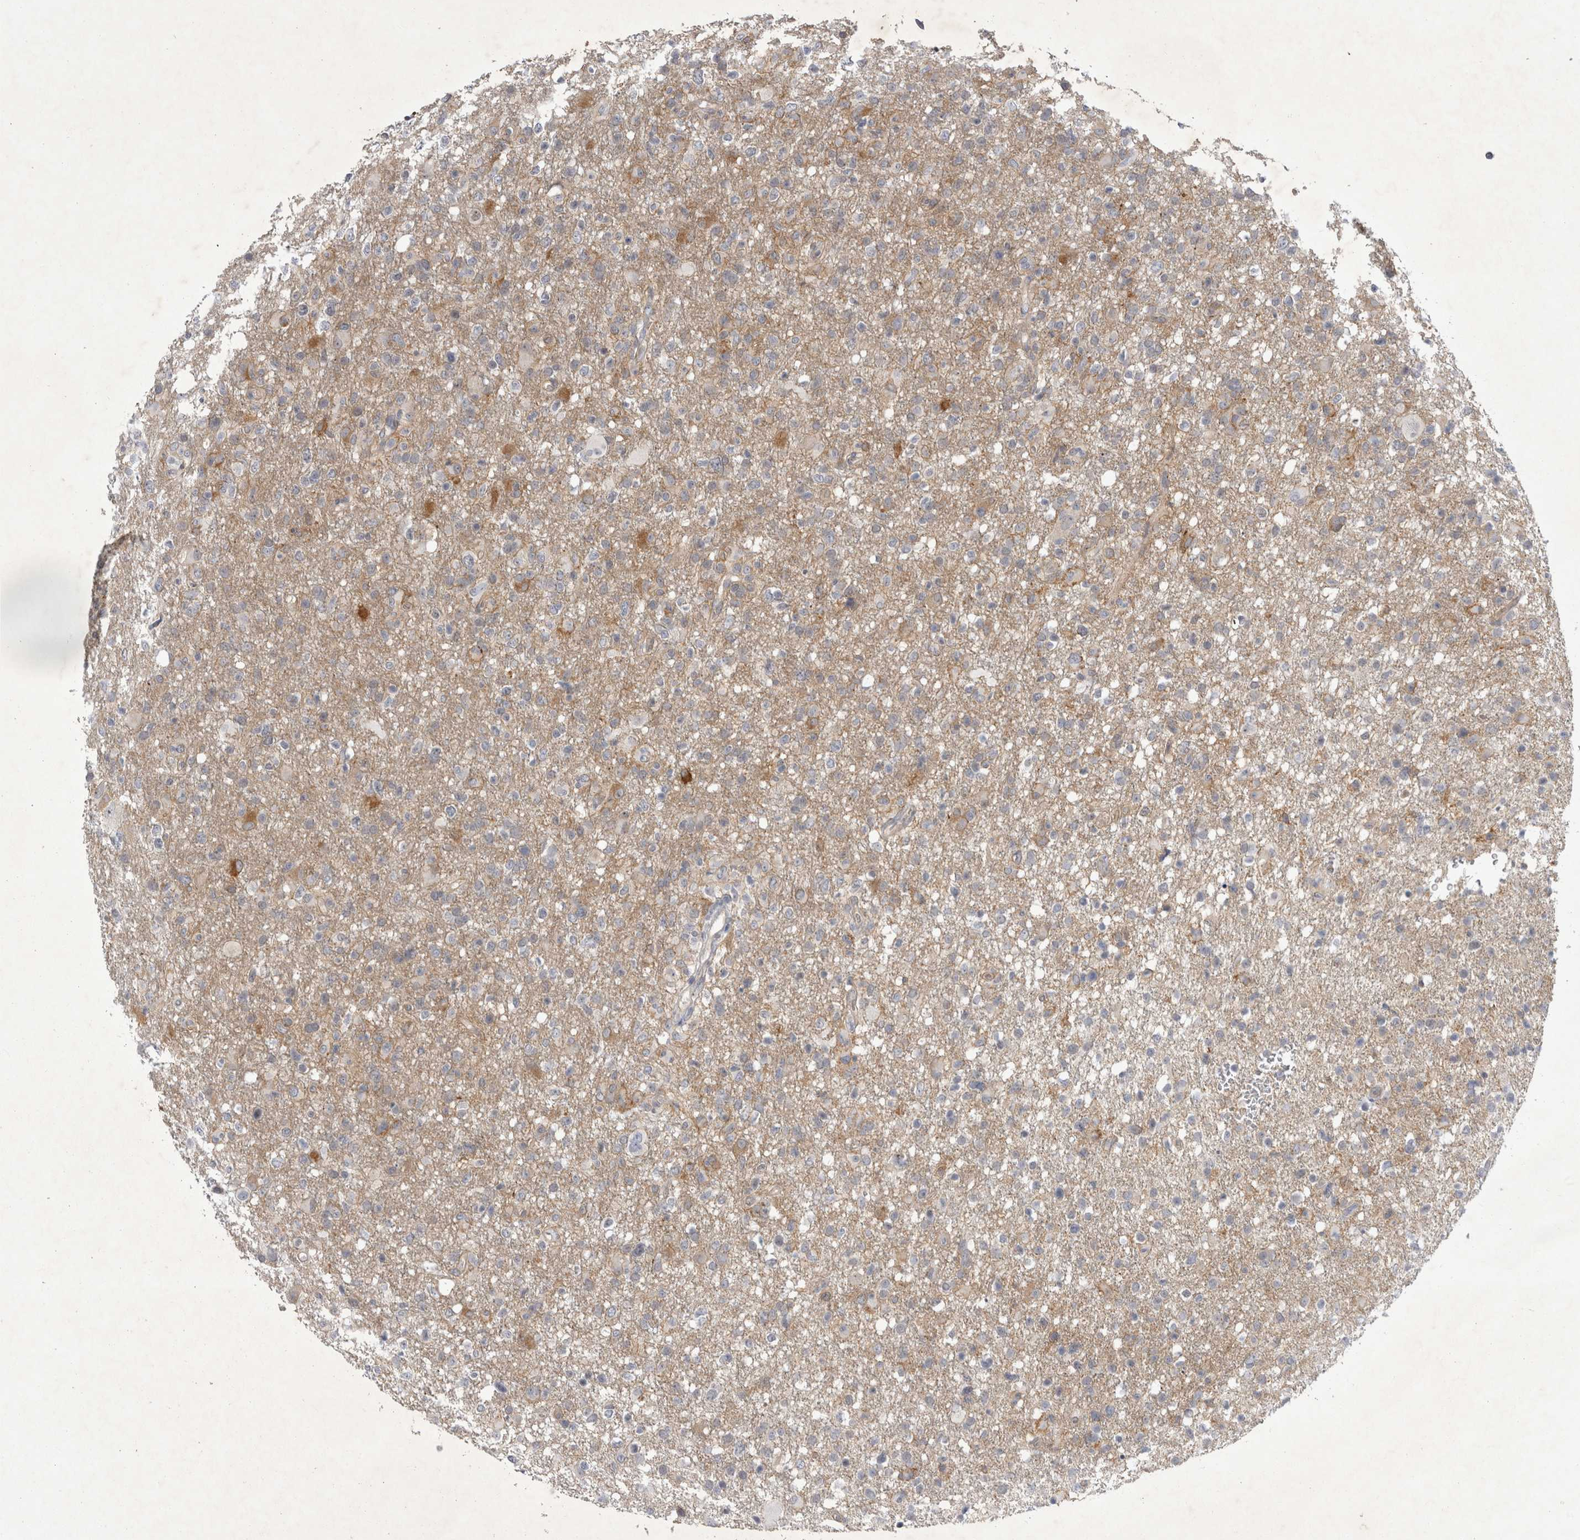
{"staining": {"intensity": "weak", "quantity": "<25%", "location": "cytoplasmic/membranous"}, "tissue": "glioma", "cell_type": "Tumor cells", "image_type": "cancer", "snomed": [{"axis": "morphology", "description": "Glioma, malignant, High grade"}, {"axis": "topography", "description": "Brain"}], "caption": "Glioma was stained to show a protein in brown. There is no significant staining in tumor cells. (DAB immunohistochemistry (IHC) visualized using brightfield microscopy, high magnification).", "gene": "PARP11", "patient": {"sex": "female", "age": 57}}